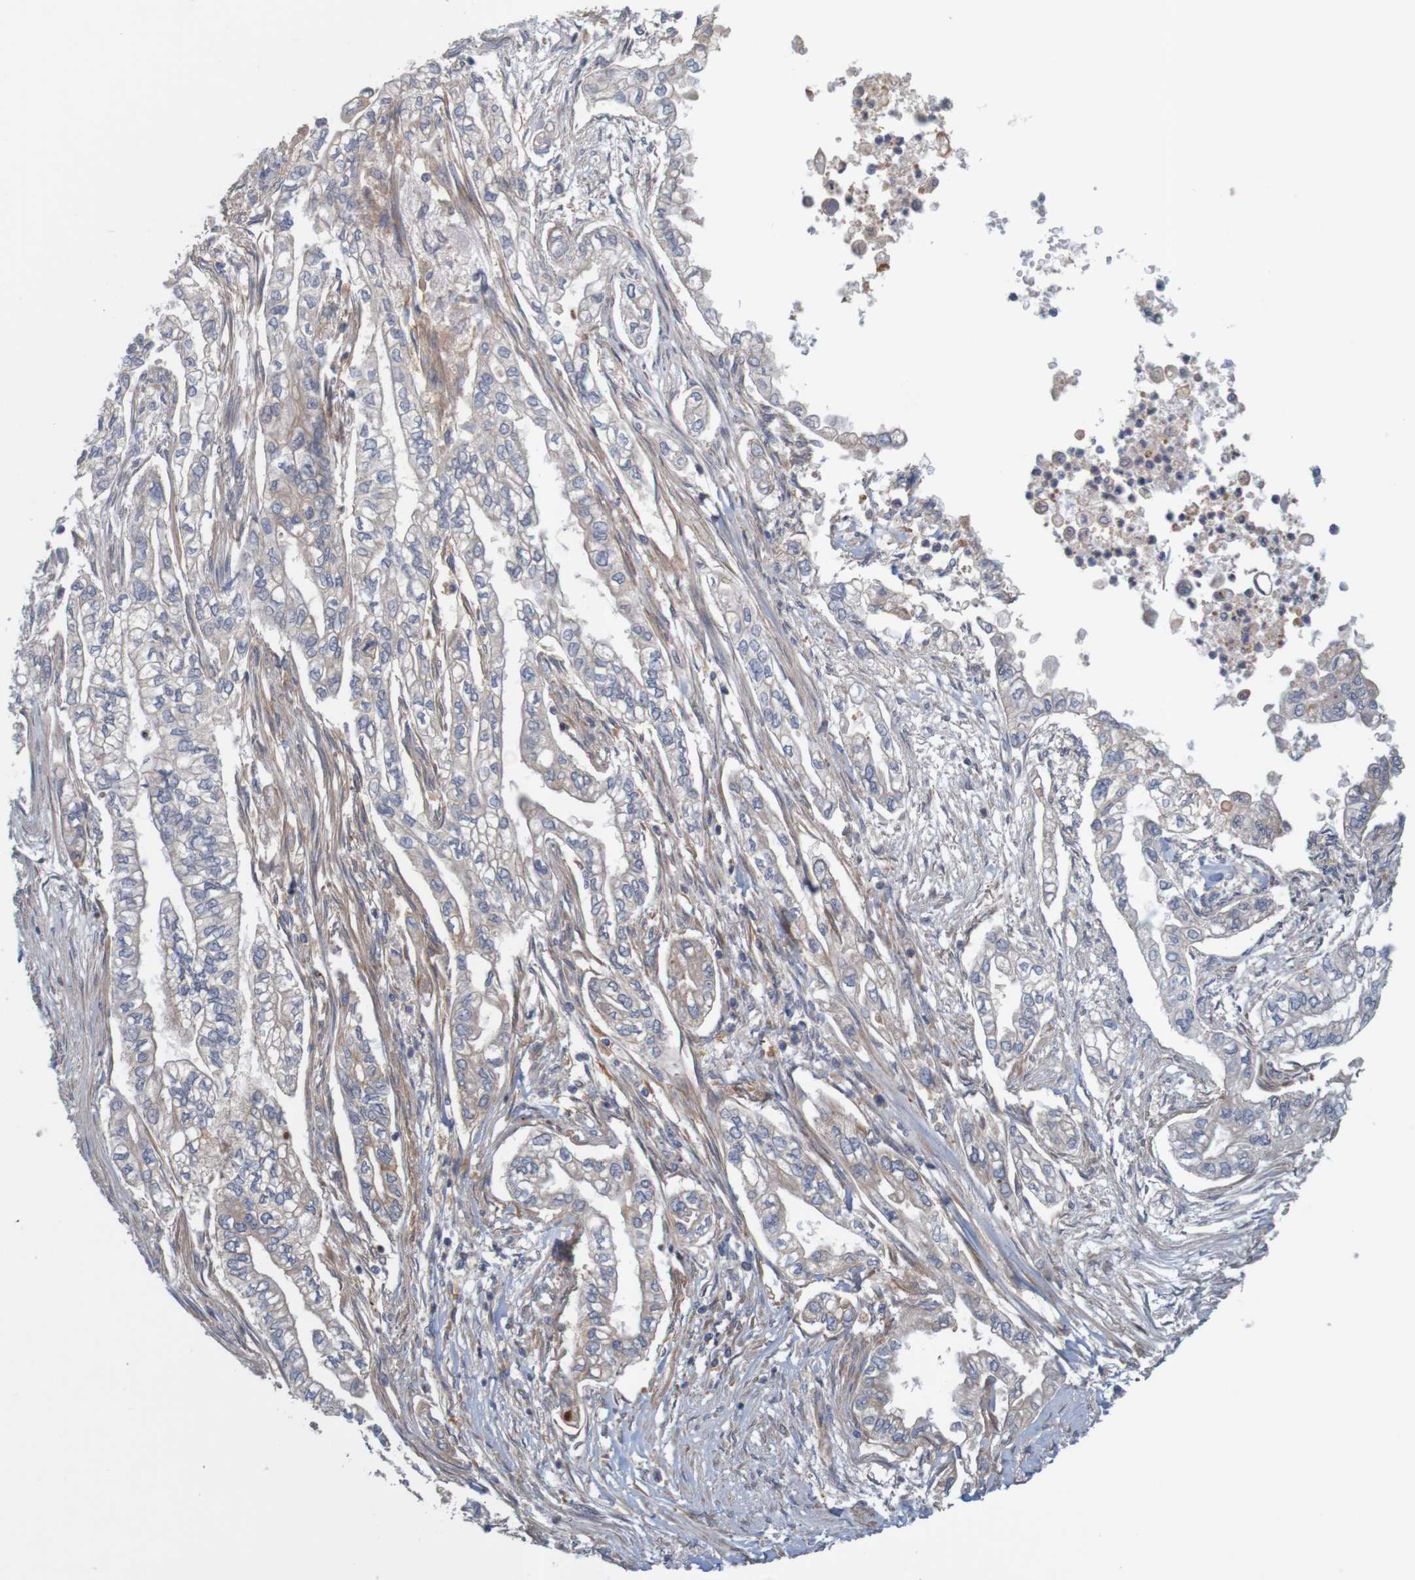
{"staining": {"intensity": "weak", "quantity": "<25%", "location": "cytoplasmic/membranous"}, "tissue": "pancreatic cancer", "cell_type": "Tumor cells", "image_type": "cancer", "snomed": [{"axis": "morphology", "description": "Normal tissue, NOS"}, {"axis": "topography", "description": "Pancreas"}], "caption": "DAB (3,3'-diaminobenzidine) immunohistochemical staining of pancreatic cancer demonstrates no significant staining in tumor cells.", "gene": "KRT23", "patient": {"sex": "male", "age": 42}}